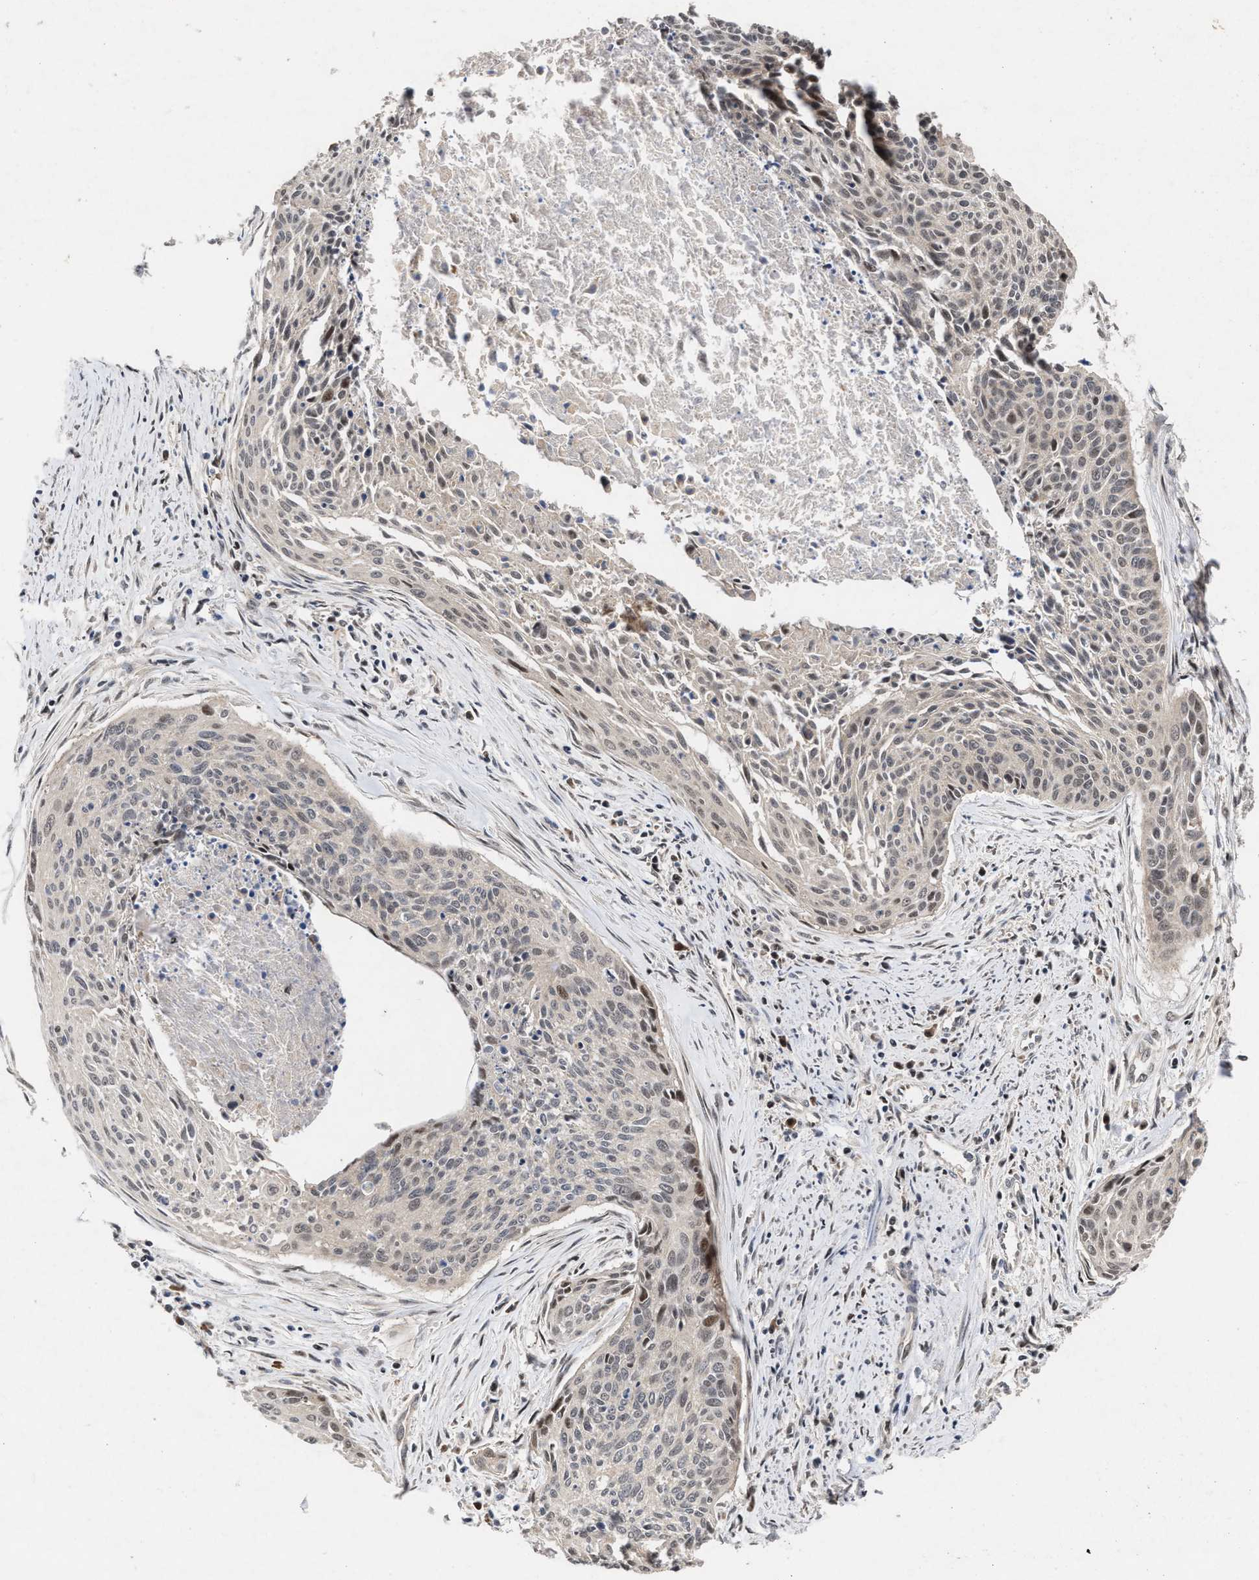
{"staining": {"intensity": "negative", "quantity": "none", "location": "none"}, "tissue": "cervical cancer", "cell_type": "Tumor cells", "image_type": "cancer", "snomed": [{"axis": "morphology", "description": "Squamous cell carcinoma, NOS"}, {"axis": "topography", "description": "Cervix"}], "caption": "Protein analysis of squamous cell carcinoma (cervical) shows no significant expression in tumor cells.", "gene": "MKNK2", "patient": {"sex": "female", "age": 55}}